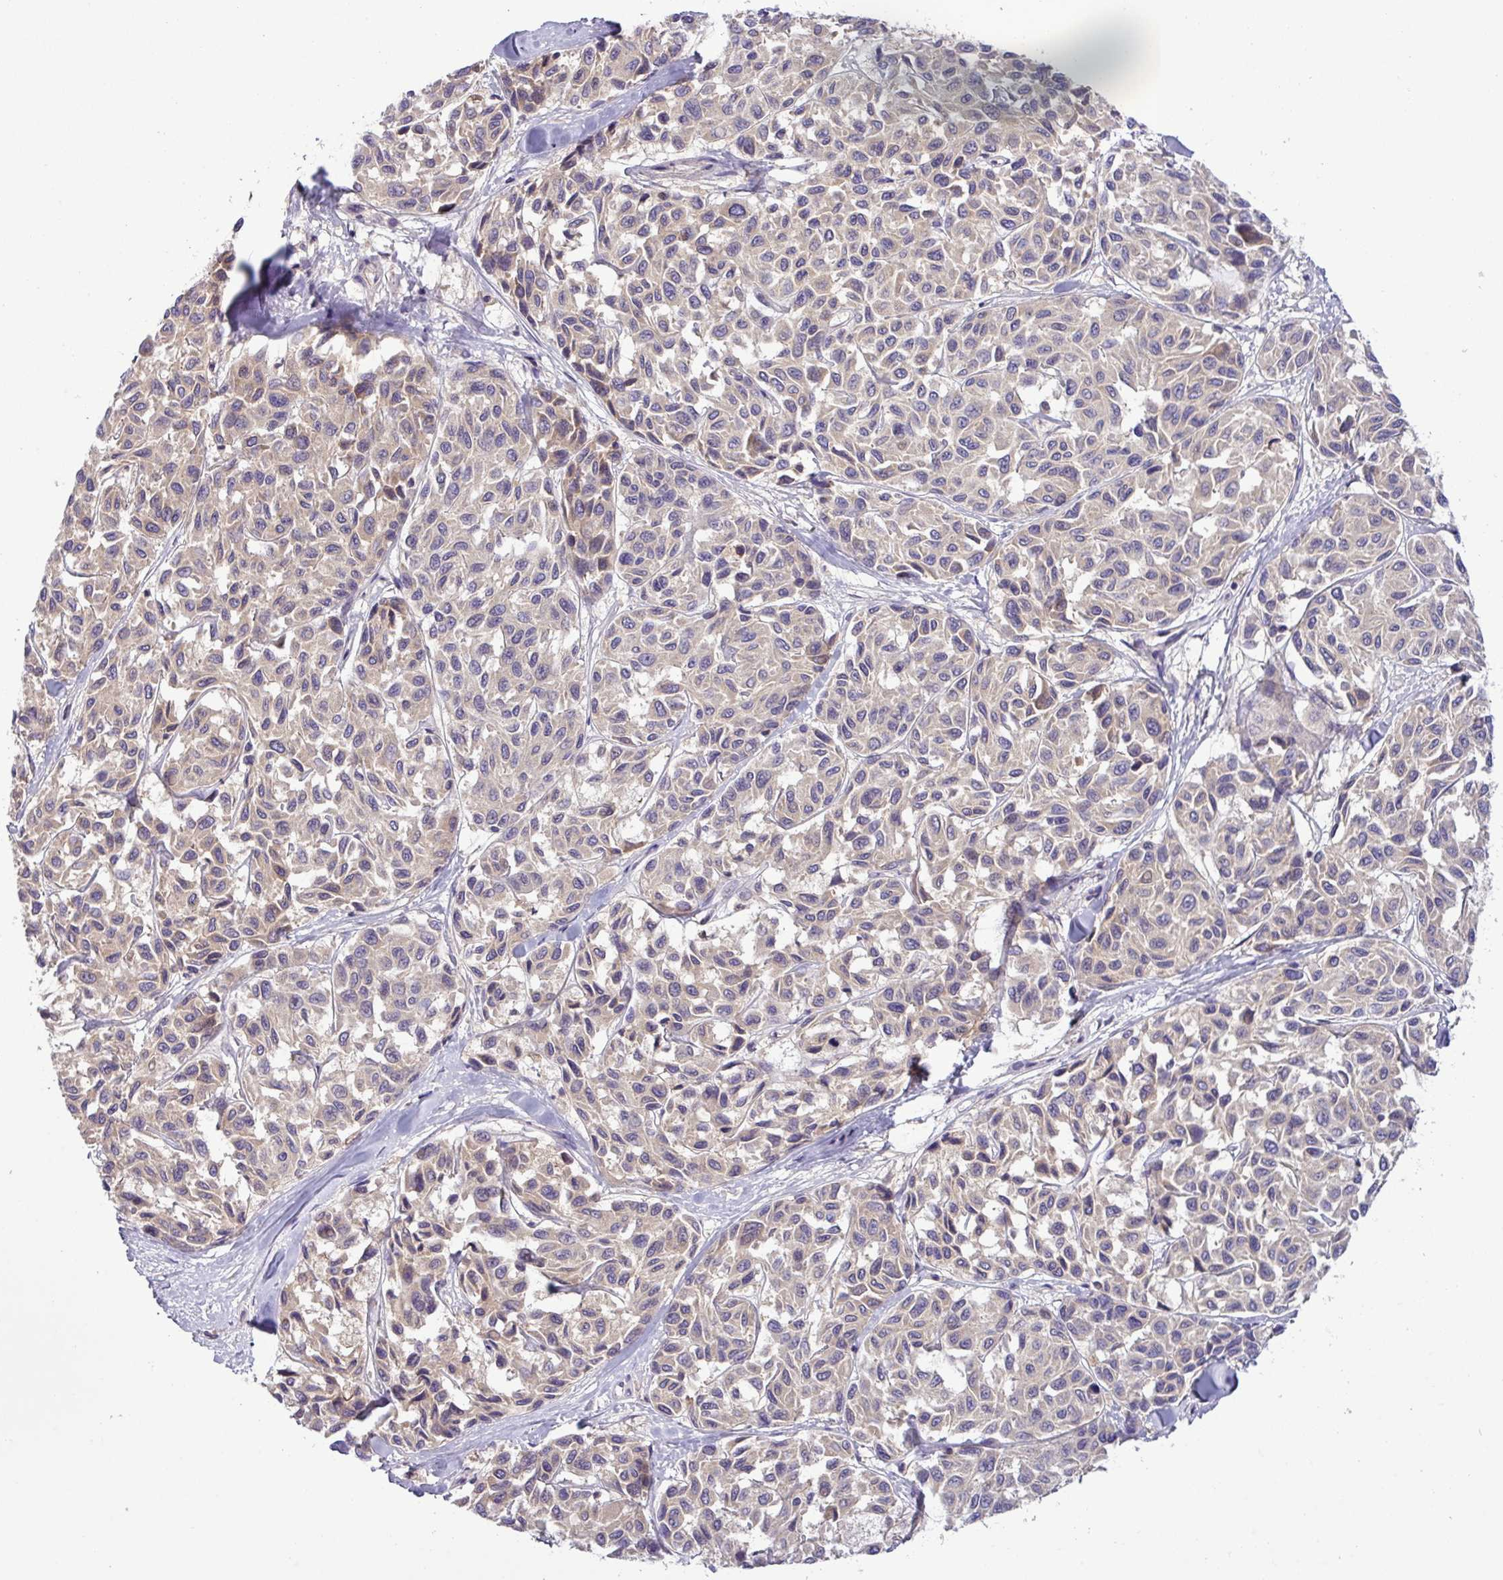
{"staining": {"intensity": "weak", "quantity": "25%-75%", "location": "cytoplasmic/membranous"}, "tissue": "melanoma", "cell_type": "Tumor cells", "image_type": "cancer", "snomed": [{"axis": "morphology", "description": "Malignant melanoma, NOS"}, {"axis": "topography", "description": "Skin"}], "caption": "Protein expression analysis of melanoma displays weak cytoplasmic/membranous staining in approximately 25%-75% of tumor cells.", "gene": "TMEM62", "patient": {"sex": "female", "age": 66}}